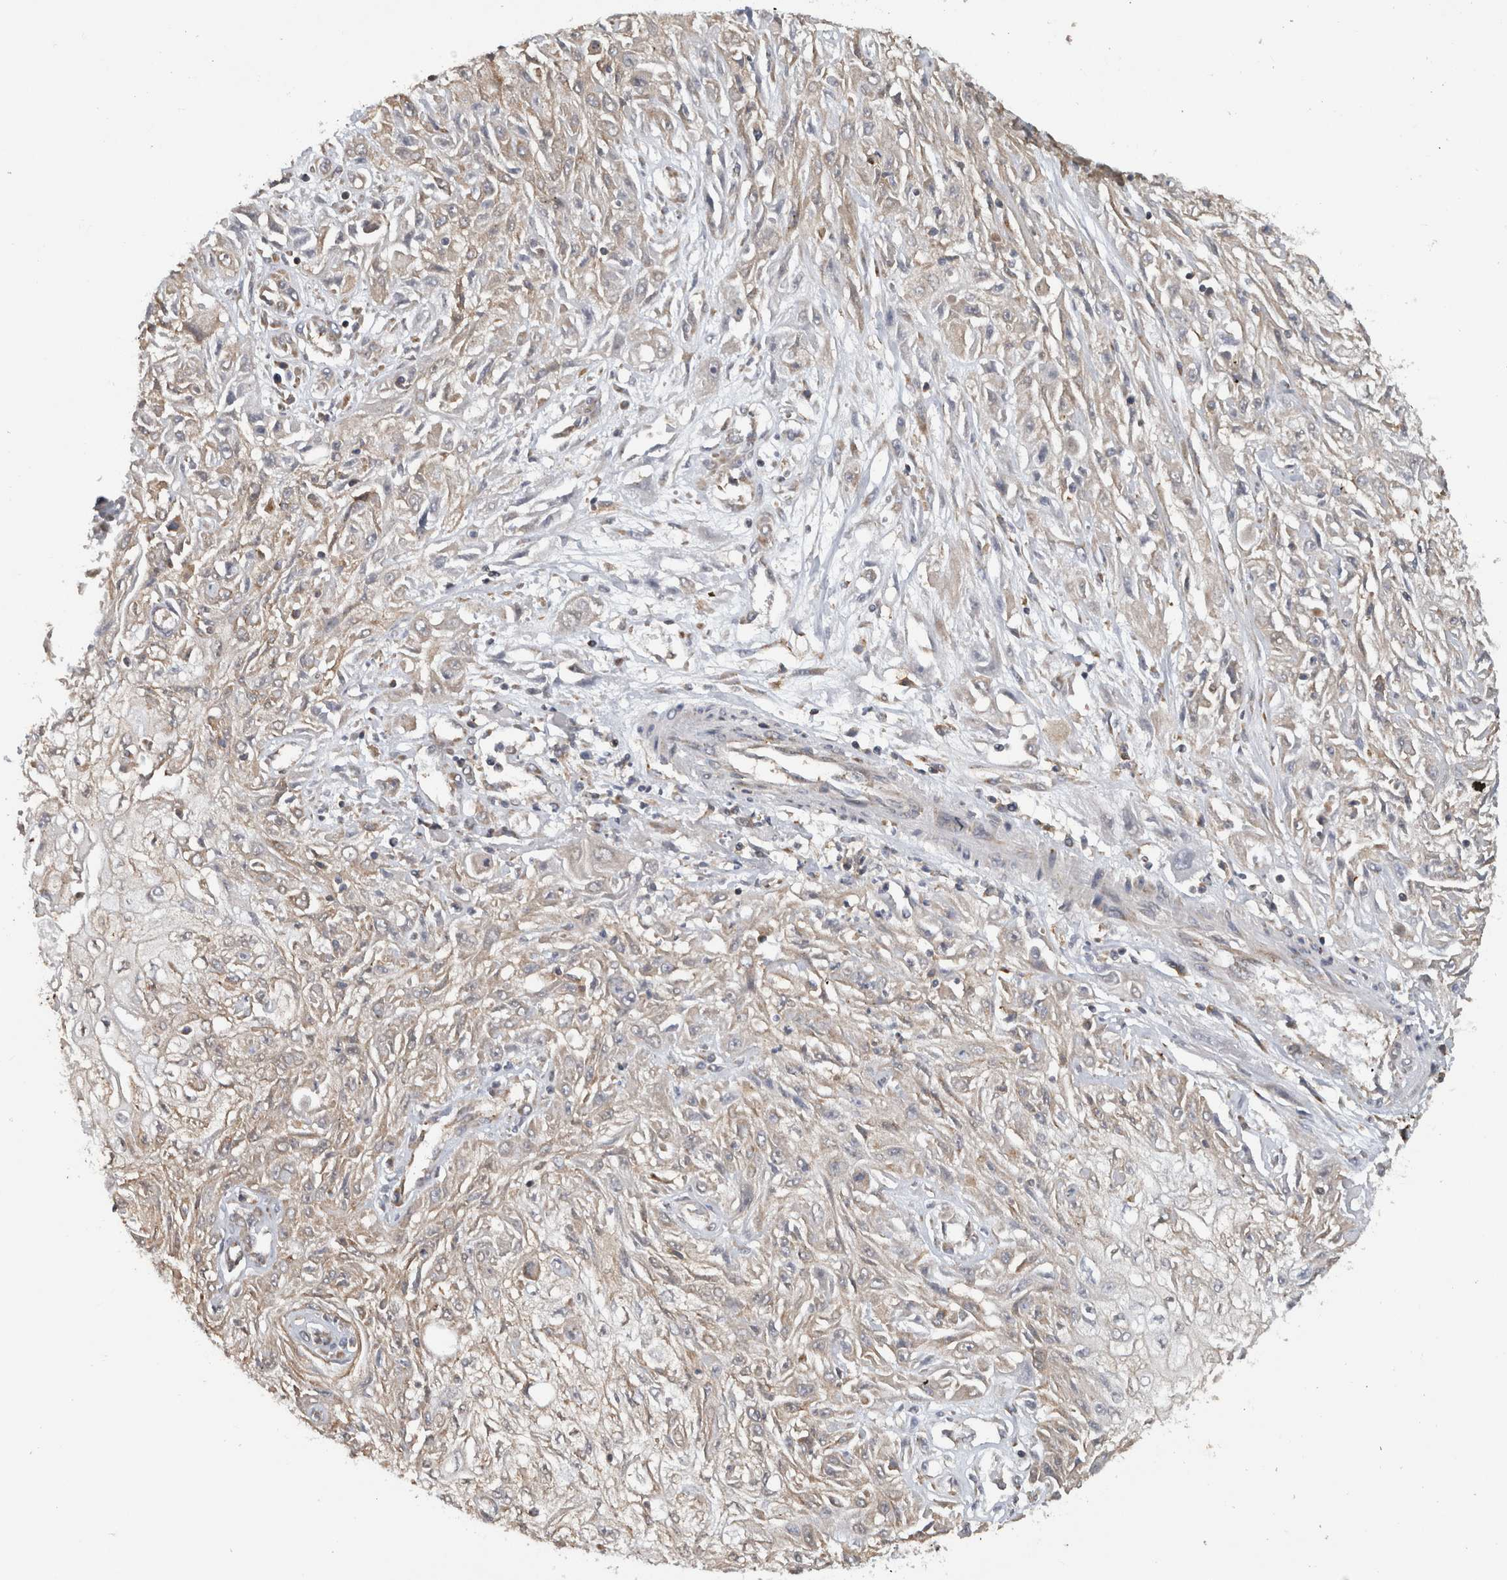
{"staining": {"intensity": "weak", "quantity": "25%-75%", "location": "cytoplasmic/membranous"}, "tissue": "skin cancer", "cell_type": "Tumor cells", "image_type": "cancer", "snomed": [{"axis": "morphology", "description": "Squamous cell carcinoma, NOS"}, {"axis": "morphology", "description": "Squamous cell carcinoma, metastatic, NOS"}, {"axis": "topography", "description": "Skin"}, {"axis": "topography", "description": "Lymph node"}], "caption": "Human metastatic squamous cell carcinoma (skin) stained with a brown dye displays weak cytoplasmic/membranous positive expression in approximately 25%-75% of tumor cells.", "gene": "PARP6", "patient": {"sex": "male", "age": 75}}